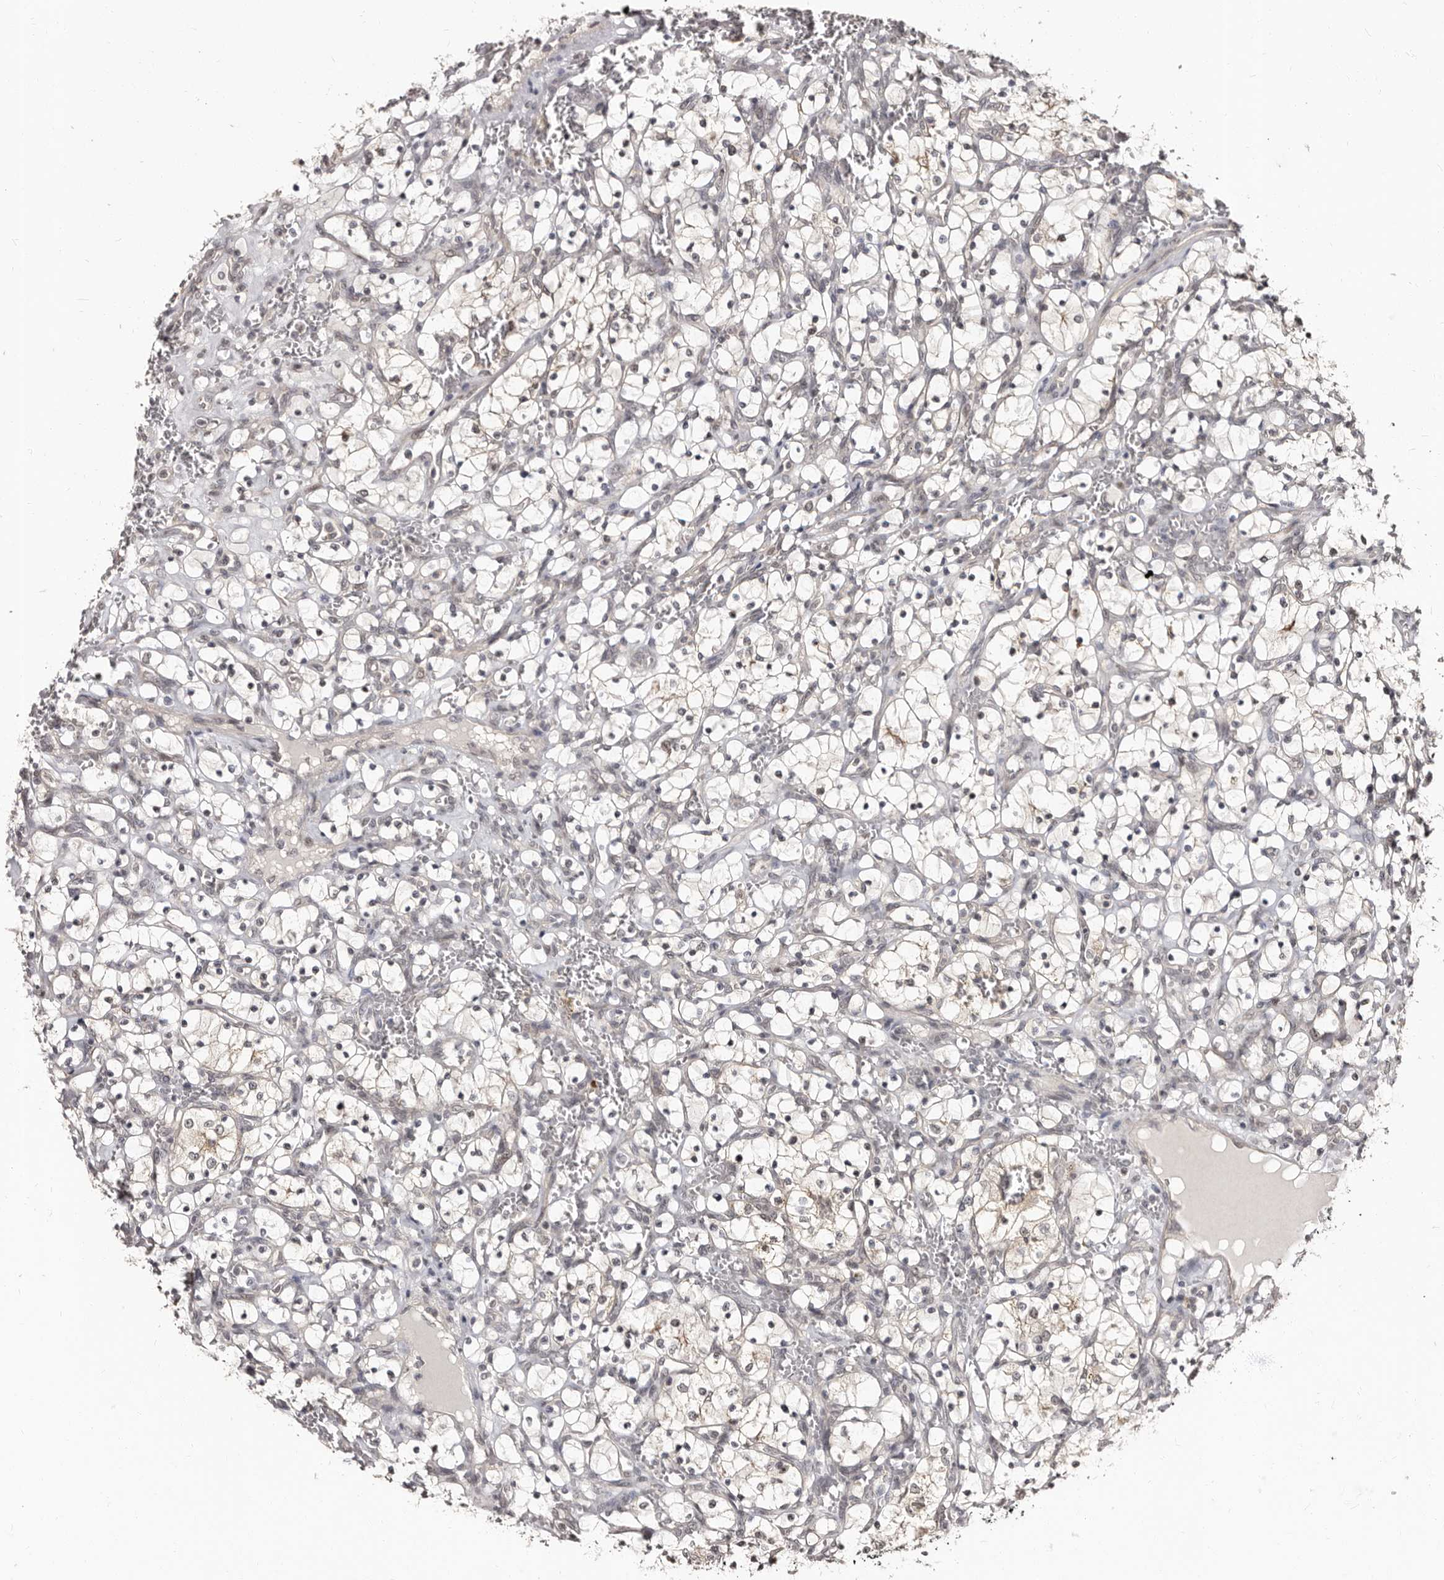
{"staining": {"intensity": "negative", "quantity": "none", "location": "none"}, "tissue": "renal cancer", "cell_type": "Tumor cells", "image_type": "cancer", "snomed": [{"axis": "morphology", "description": "Adenocarcinoma, NOS"}, {"axis": "topography", "description": "Kidney"}], "caption": "Human renal cancer (adenocarcinoma) stained for a protein using immunohistochemistry demonstrates no staining in tumor cells.", "gene": "TBC1D22B", "patient": {"sex": "female", "age": 69}}